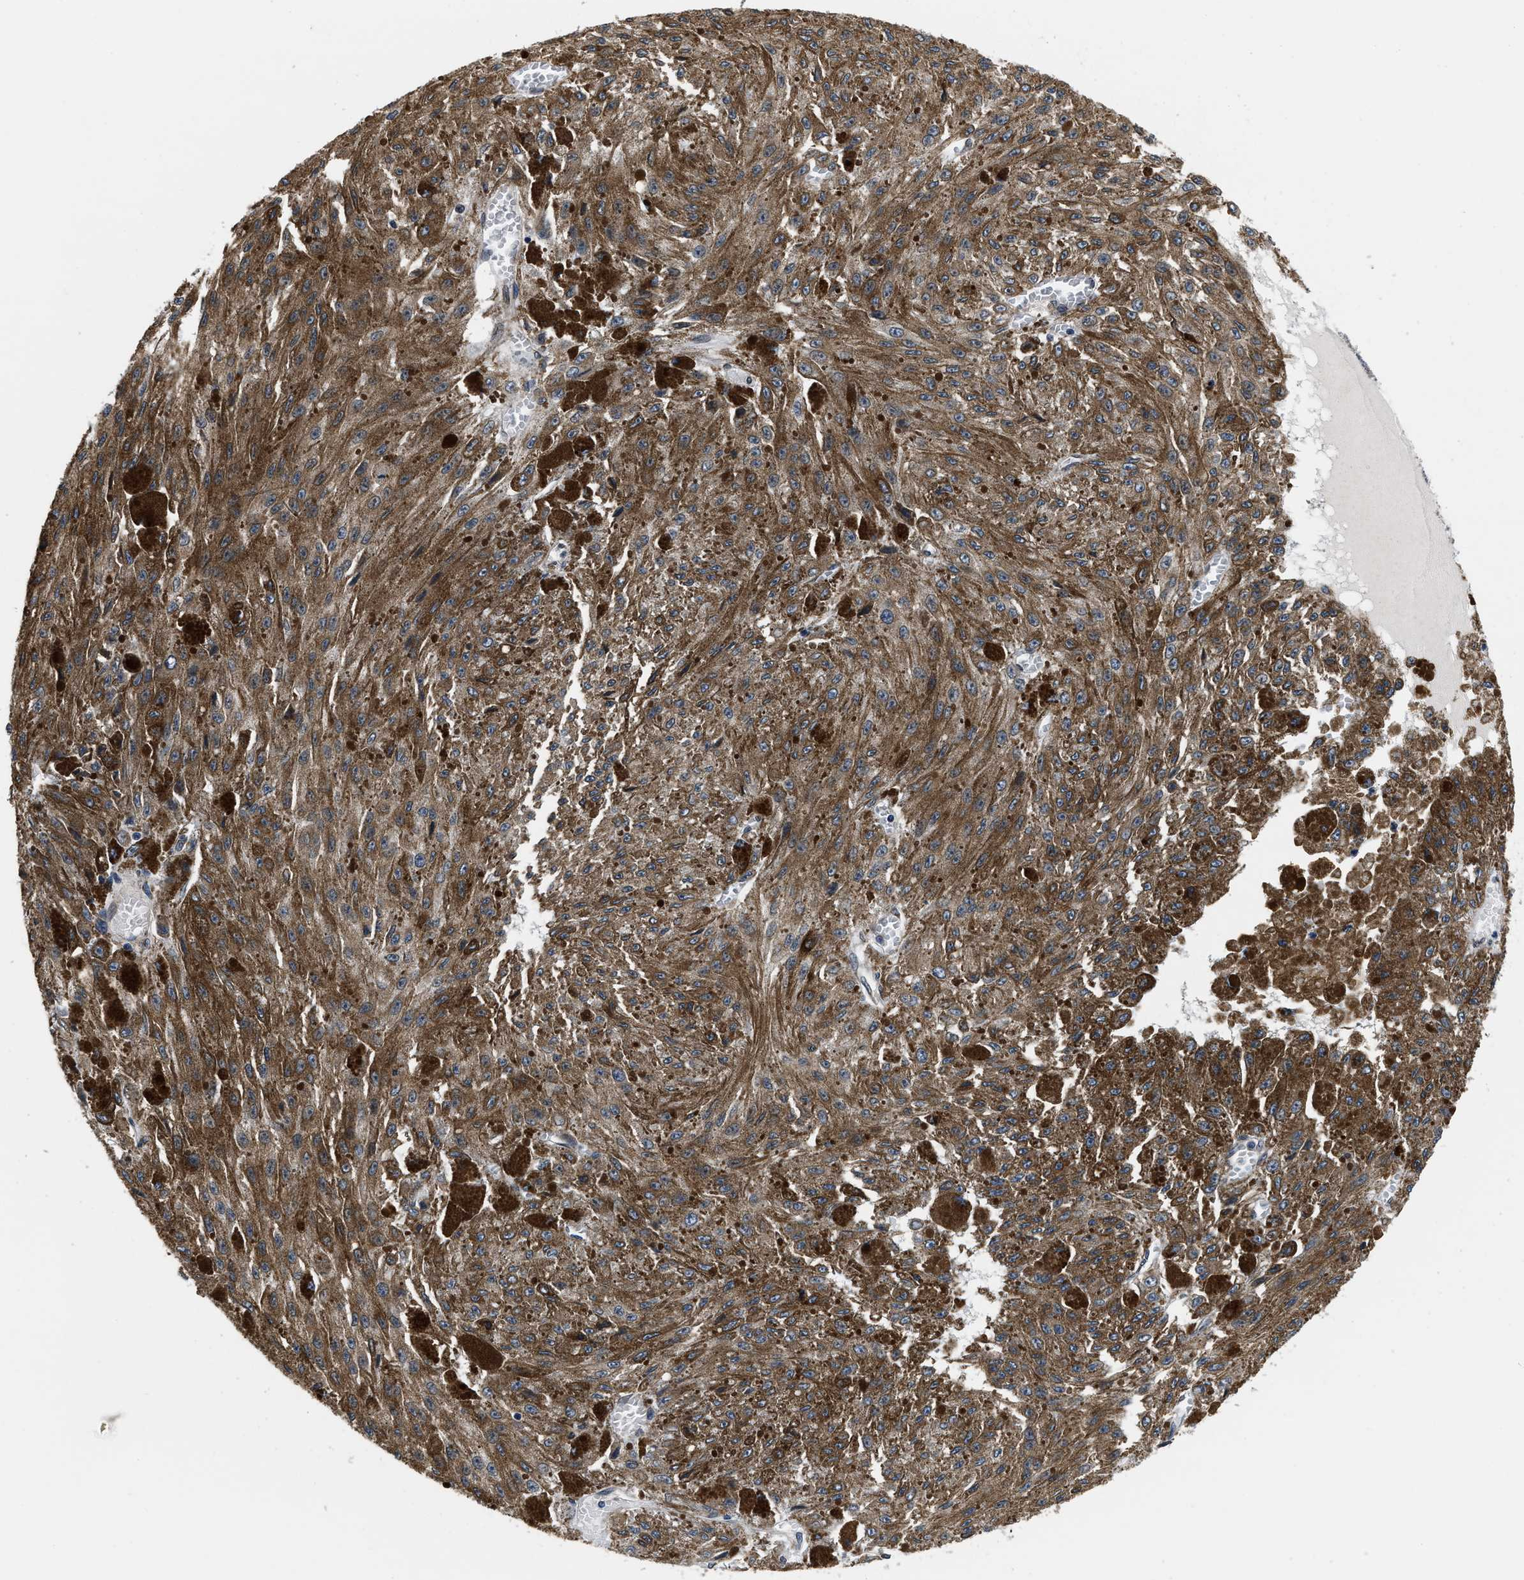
{"staining": {"intensity": "moderate", "quantity": ">75%", "location": "cytoplasmic/membranous"}, "tissue": "melanoma", "cell_type": "Tumor cells", "image_type": "cancer", "snomed": [{"axis": "morphology", "description": "Malignant melanoma, NOS"}, {"axis": "topography", "description": "Other"}], "caption": "This photomicrograph demonstrates IHC staining of malignant melanoma, with medium moderate cytoplasmic/membranous expression in about >75% of tumor cells.", "gene": "SNX10", "patient": {"sex": "male", "age": 79}}